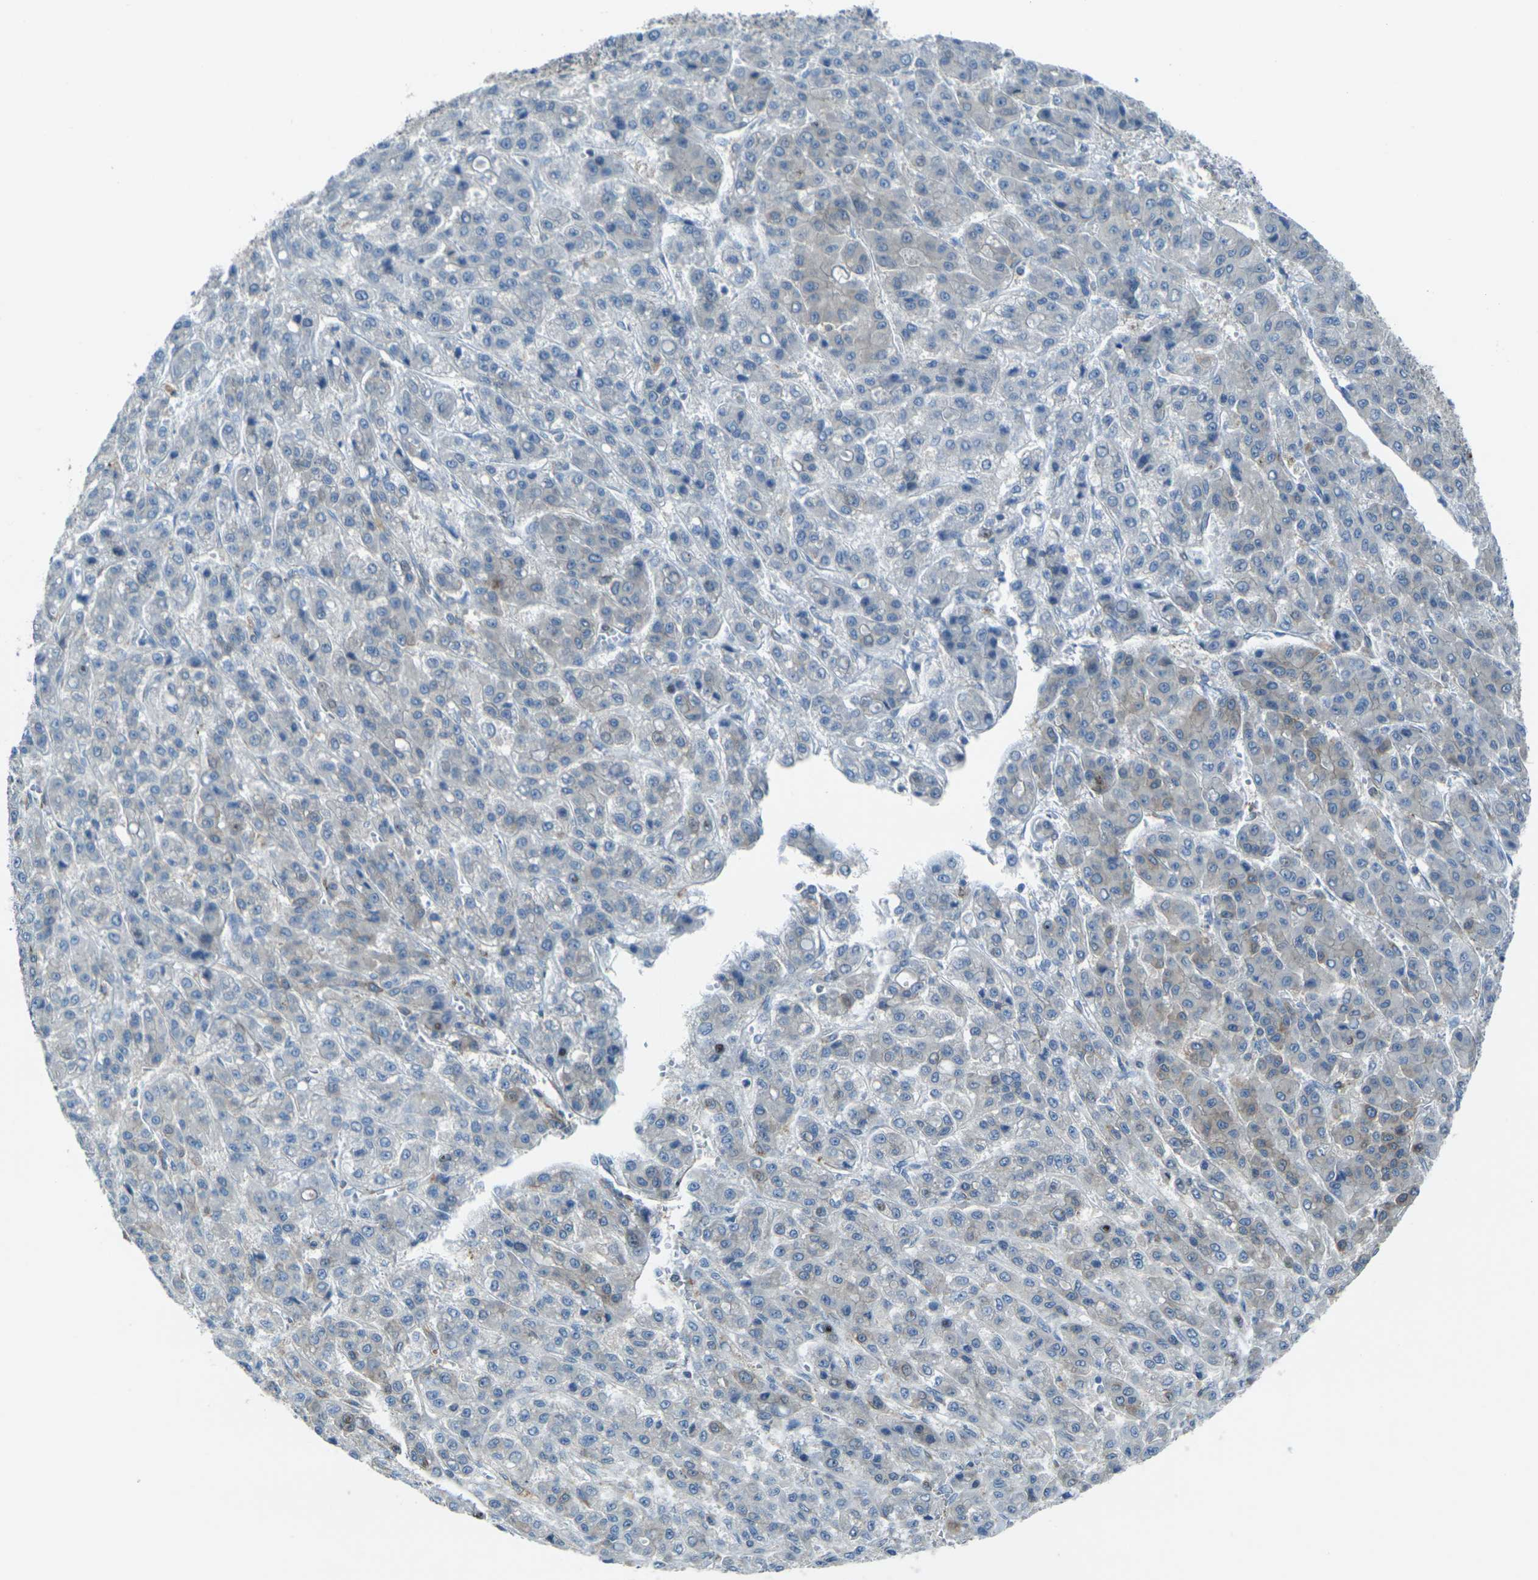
{"staining": {"intensity": "negative", "quantity": "none", "location": "none"}, "tissue": "liver cancer", "cell_type": "Tumor cells", "image_type": "cancer", "snomed": [{"axis": "morphology", "description": "Carcinoma, Hepatocellular, NOS"}, {"axis": "topography", "description": "Liver"}], "caption": "This is an immunohistochemistry (IHC) histopathology image of liver hepatocellular carcinoma. There is no expression in tumor cells.", "gene": "CELSR2", "patient": {"sex": "male", "age": 70}}